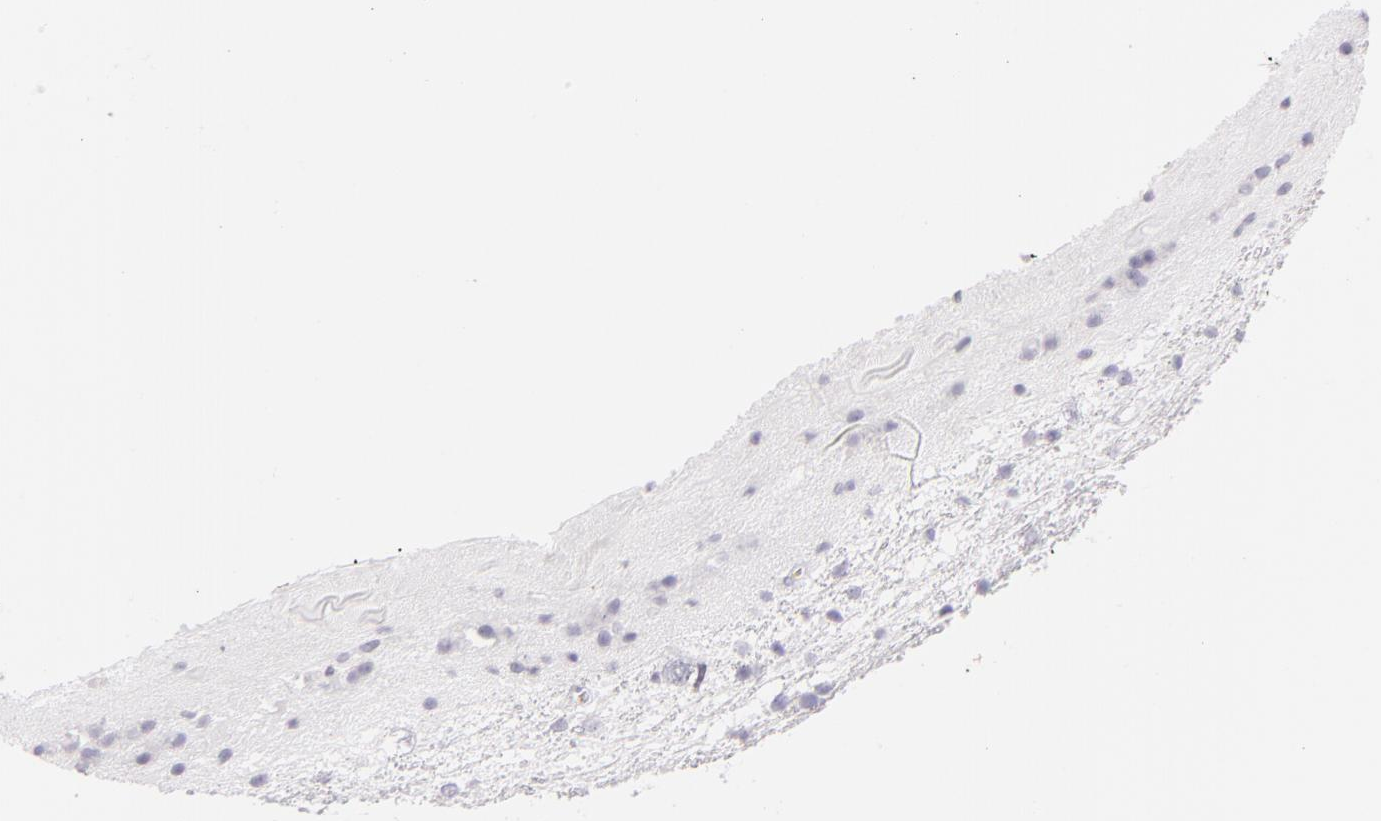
{"staining": {"intensity": "negative", "quantity": "none", "location": "none"}, "tissue": "caudate", "cell_type": "Glial cells", "image_type": "normal", "snomed": [{"axis": "morphology", "description": "Normal tissue, NOS"}, {"axis": "topography", "description": "Lateral ventricle wall"}], "caption": "The micrograph demonstrates no significant positivity in glial cells of caudate.", "gene": "TPSD1", "patient": {"sex": "female", "age": 19}}